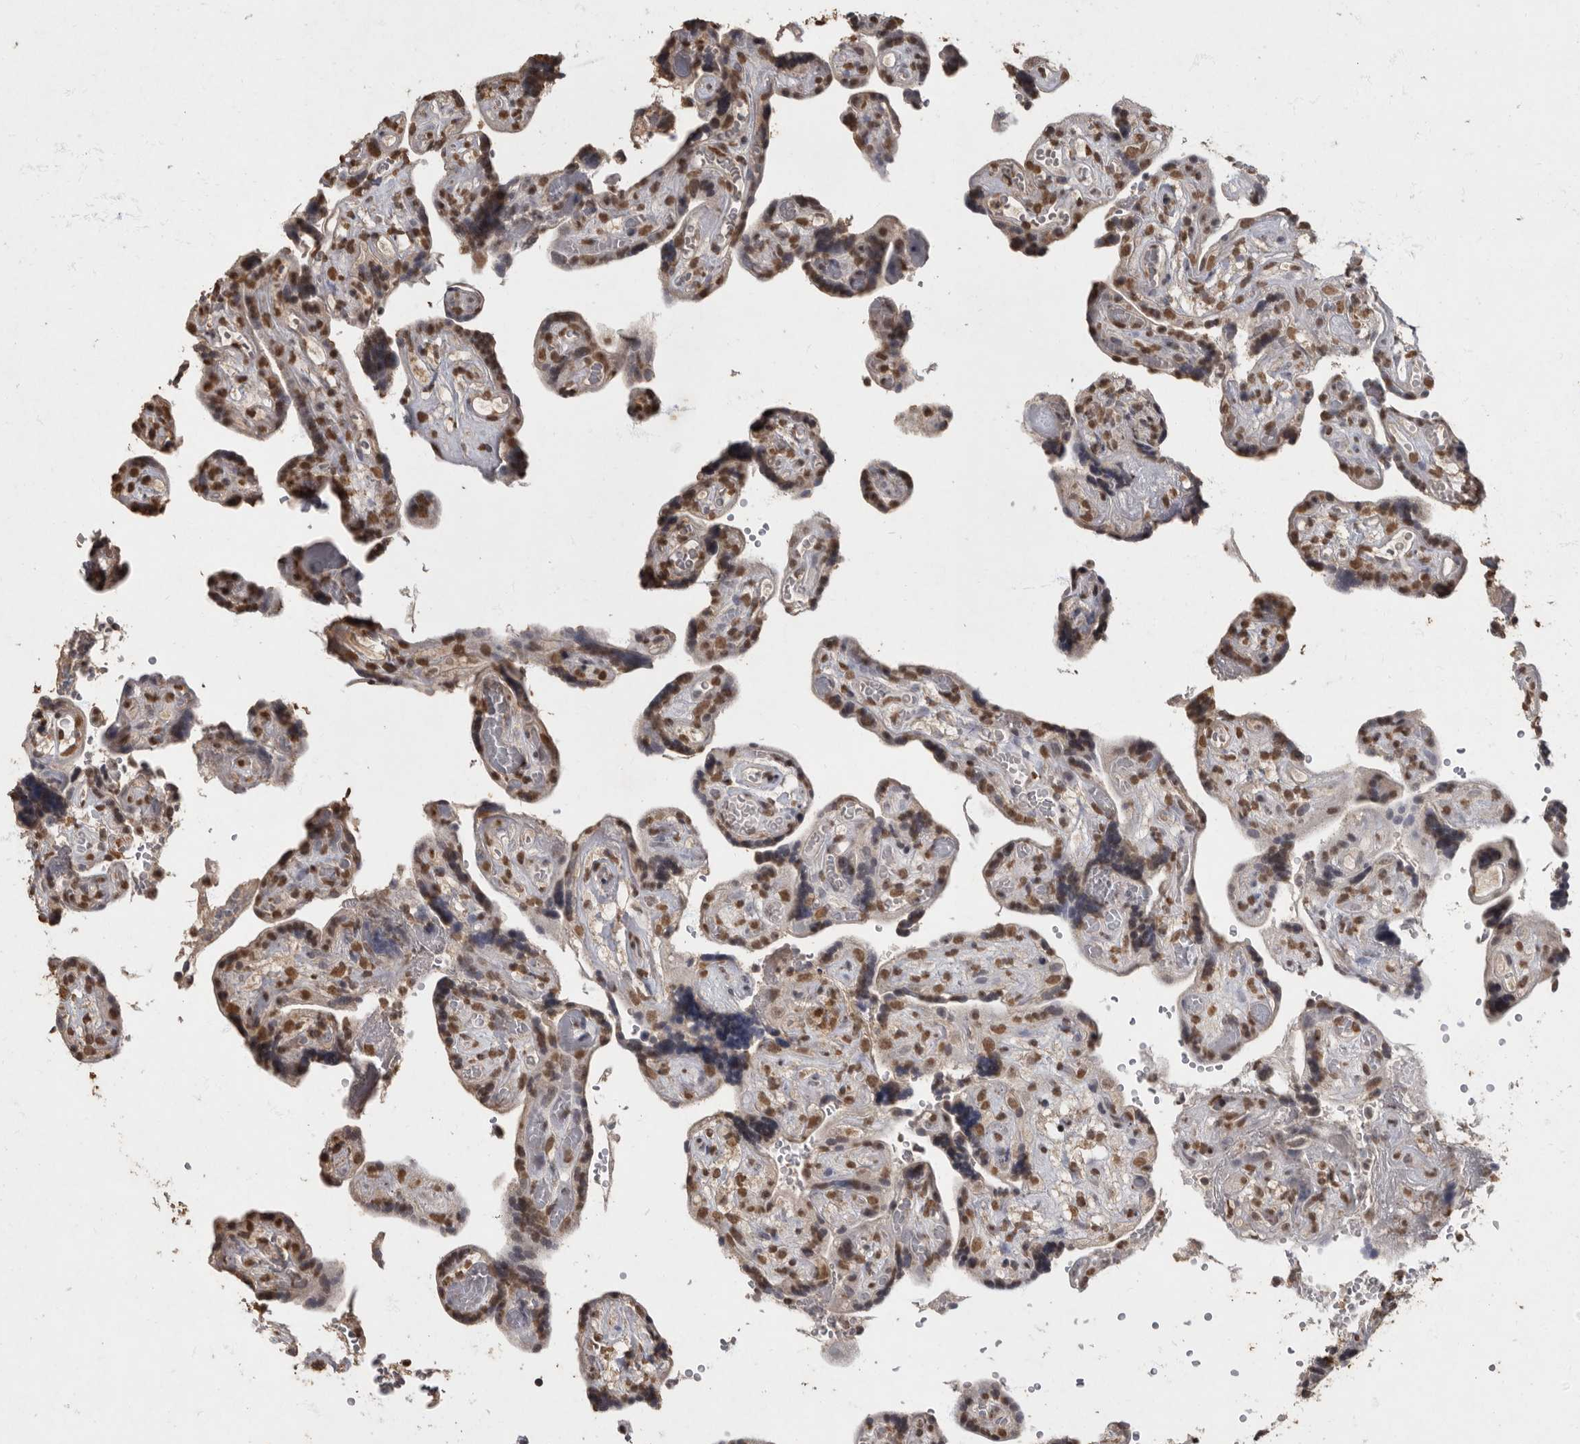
{"staining": {"intensity": "strong", "quantity": ">75%", "location": "nuclear"}, "tissue": "placenta", "cell_type": "Decidual cells", "image_type": "normal", "snomed": [{"axis": "morphology", "description": "Normal tissue, NOS"}, {"axis": "topography", "description": "Placenta"}], "caption": "Placenta stained with IHC reveals strong nuclear staining in approximately >75% of decidual cells. (DAB IHC, brown staining for protein, blue staining for nuclei).", "gene": "NBL1", "patient": {"sex": "female", "age": 30}}